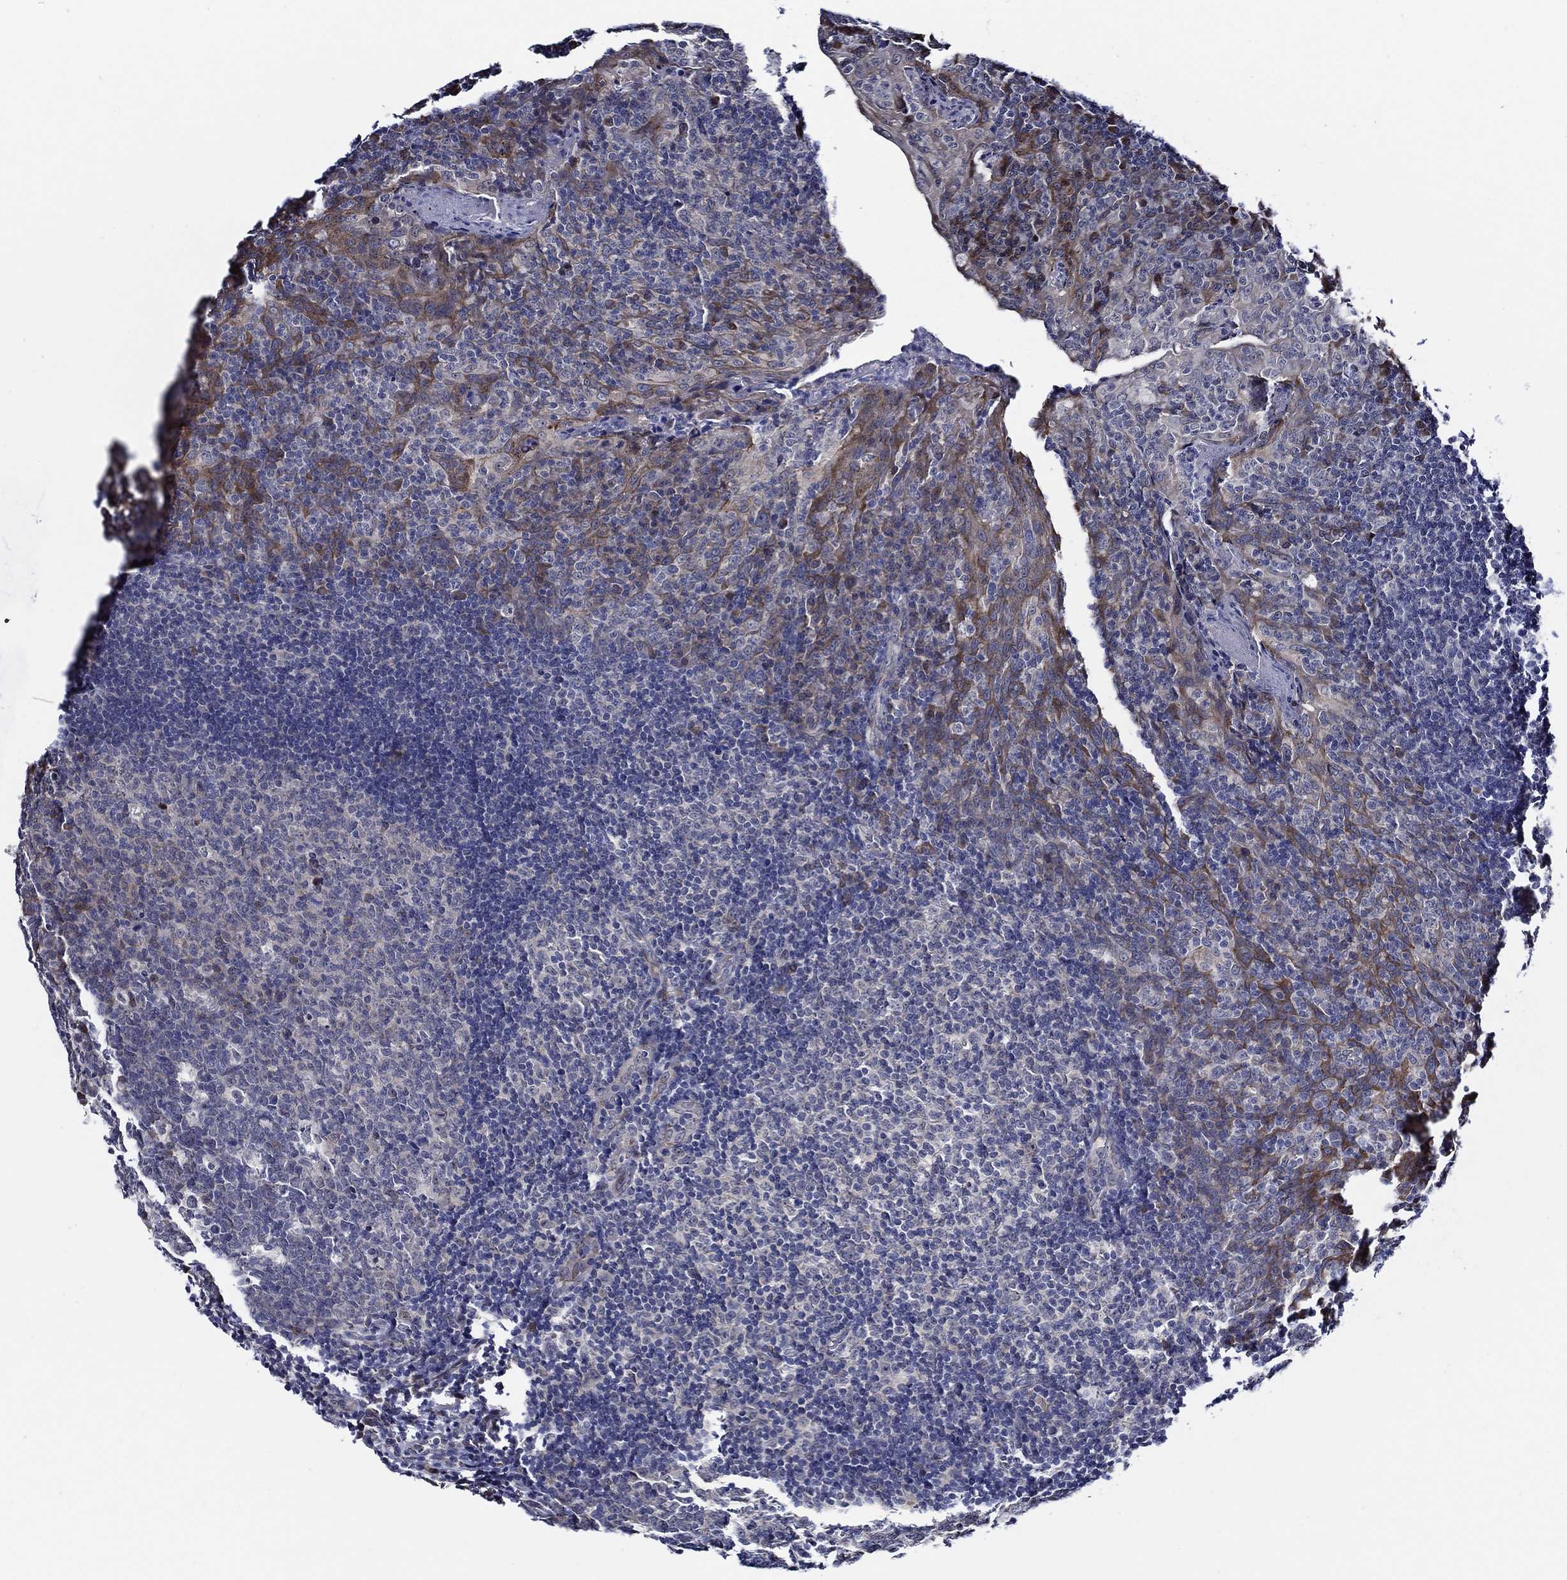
{"staining": {"intensity": "weak", "quantity": "<25%", "location": "cytoplasmic/membranous"}, "tissue": "tonsil", "cell_type": "Germinal center cells", "image_type": "normal", "snomed": [{"axis": "morphology", "description": "Normal tissue, NOS"}, {"axis": "topography", "description": "Tonsil"}], "caption": "Human tonsil stained for a protein using immunohistochemistry (IHC) exhibits no expression in germinal center cells.", "gene": "C8orf48", "patient": {"sex": "male", "age": 17}}